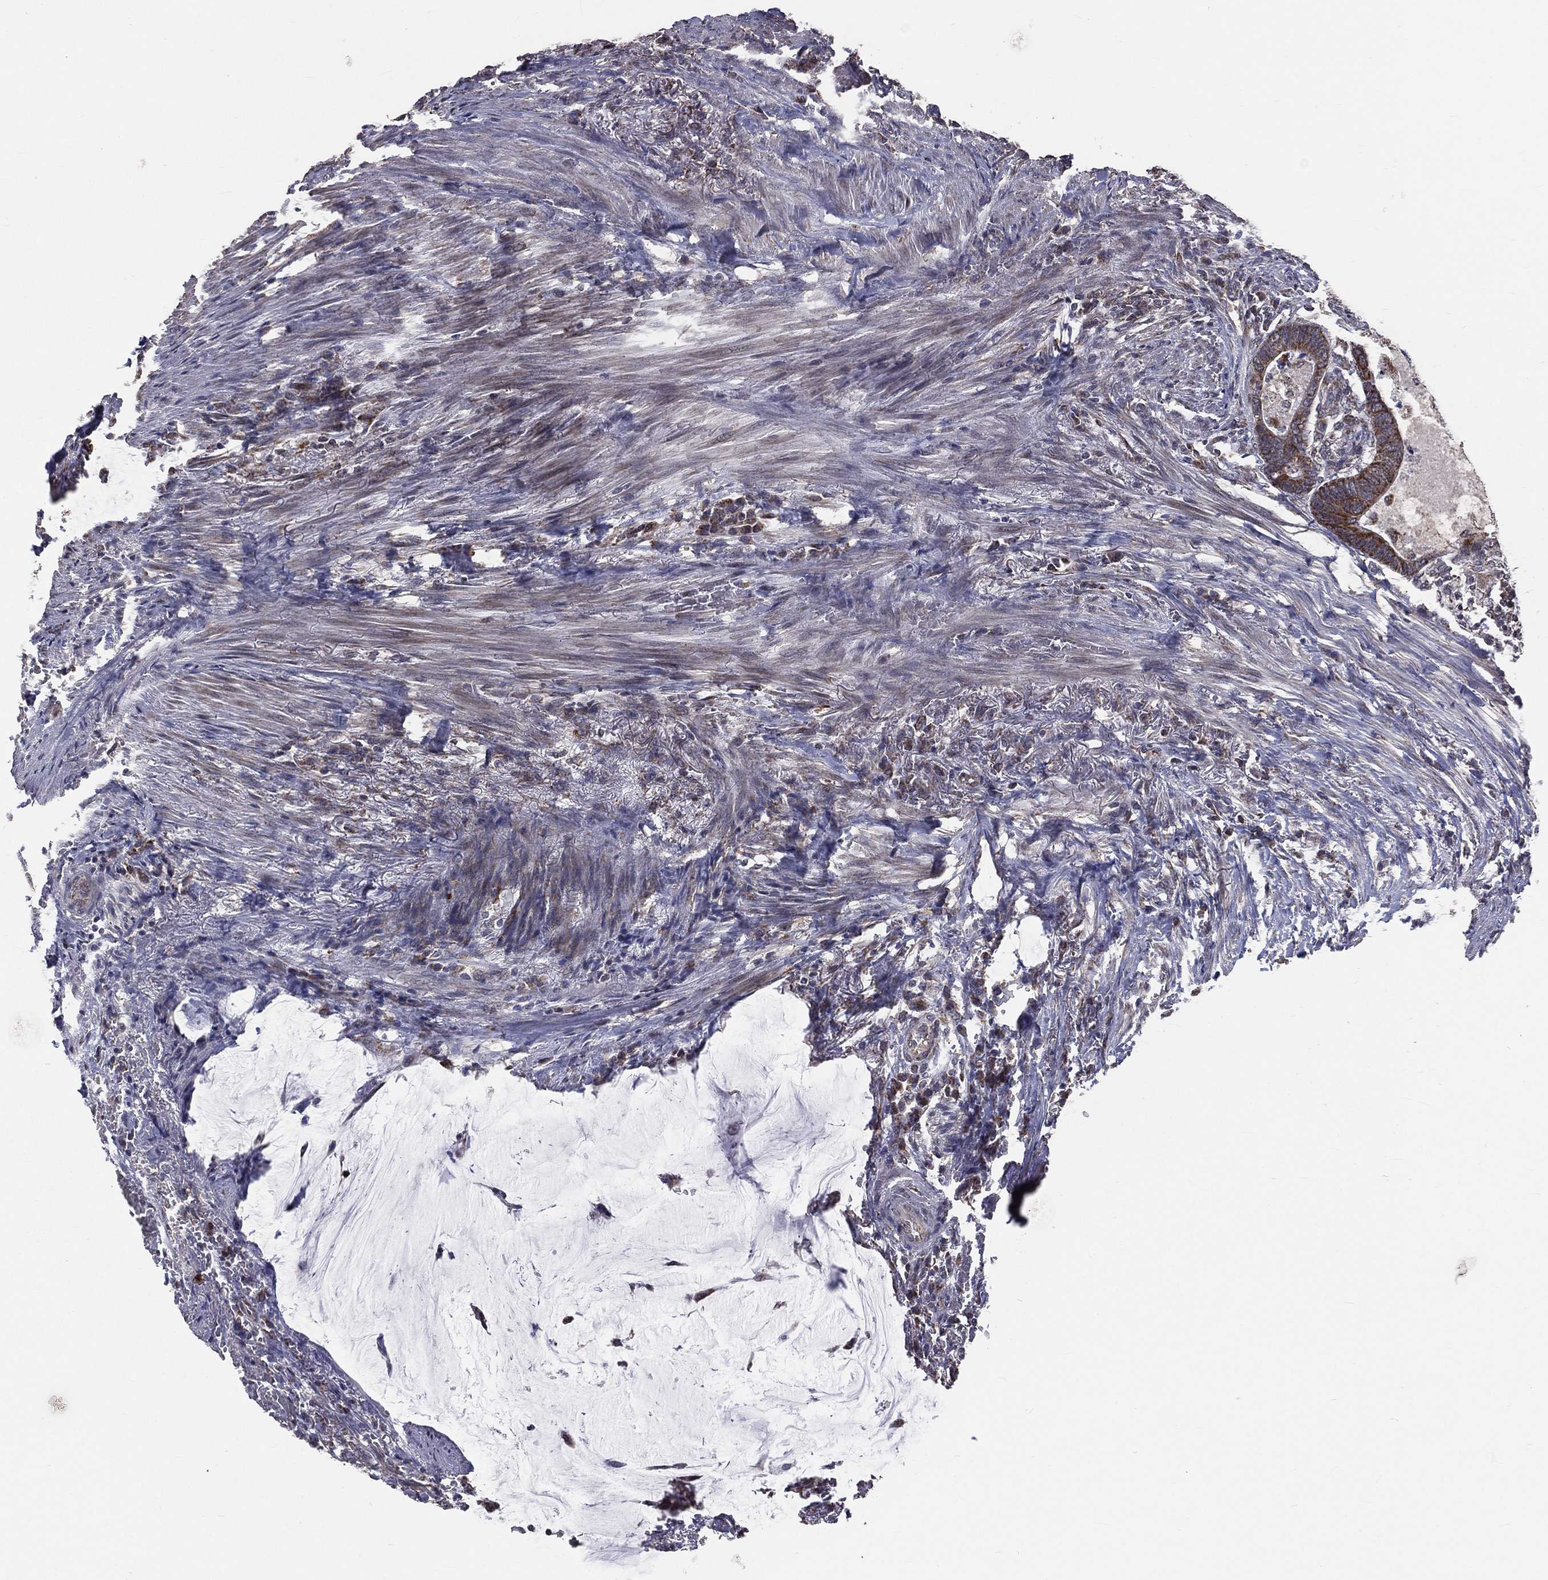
{"staining": {"intensity": "negative", "quantity": "none", "location": "none"}, "tissue": "colorectal cancer", "cell_type": "Tumor cells", "image_type": "cancer", "snomed": [{"axis": "morphology", "description": "Normal tissue, NOS"}, {"axis": "morphology", "description": "Adenocarcinoma, NOS"}, {"axis": "topography", "description": "Rectum"}, {"axis": "topography", "description": "Peripheral nerve tissue"}], "caption": "Colorectal cancer stained for a protein using immunohistochemistry (IHC) exhibits no positivity tumor cells.", "gene": "MRPL46", "patient": {"sex": "male", "age": 92}}